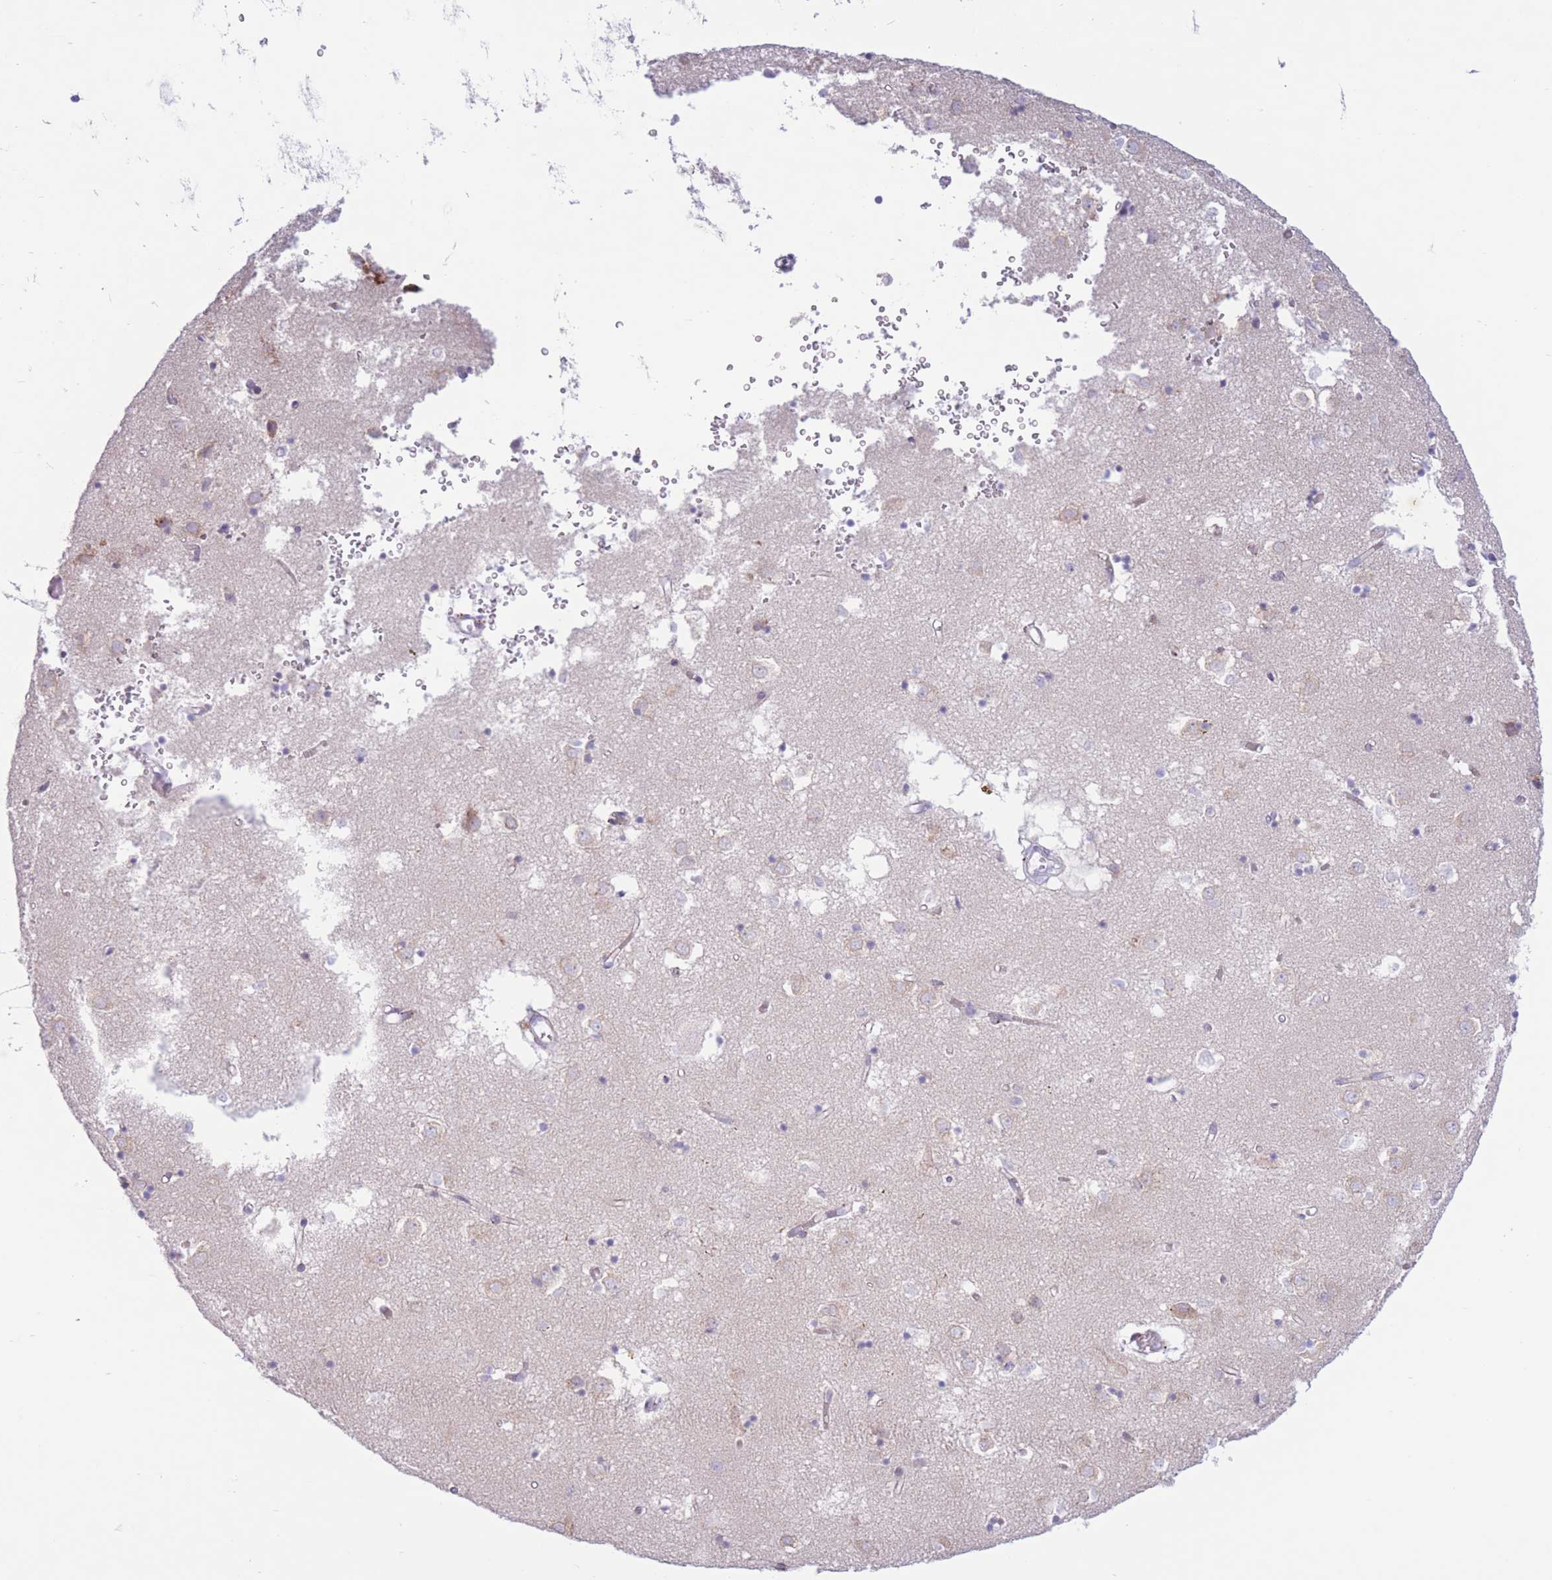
{"staining": {"intensity": "negative", "quantity": "none", "location": "none"}, "tissue": "caudate", "cell_type": "Glial cells", "image_type": "normal", "snomed": [{"axis": "morphology", "description": "Normal tissue, NOS"}, {"axis": "topography", "description": "Lateral ventricle wall"}], "caption": "Immunohistochemical staining of benign caudate demonstrates no significant staining in glial cells.", "gene": "MYDGF", "patient": {"sex": "male", "age": 70}}